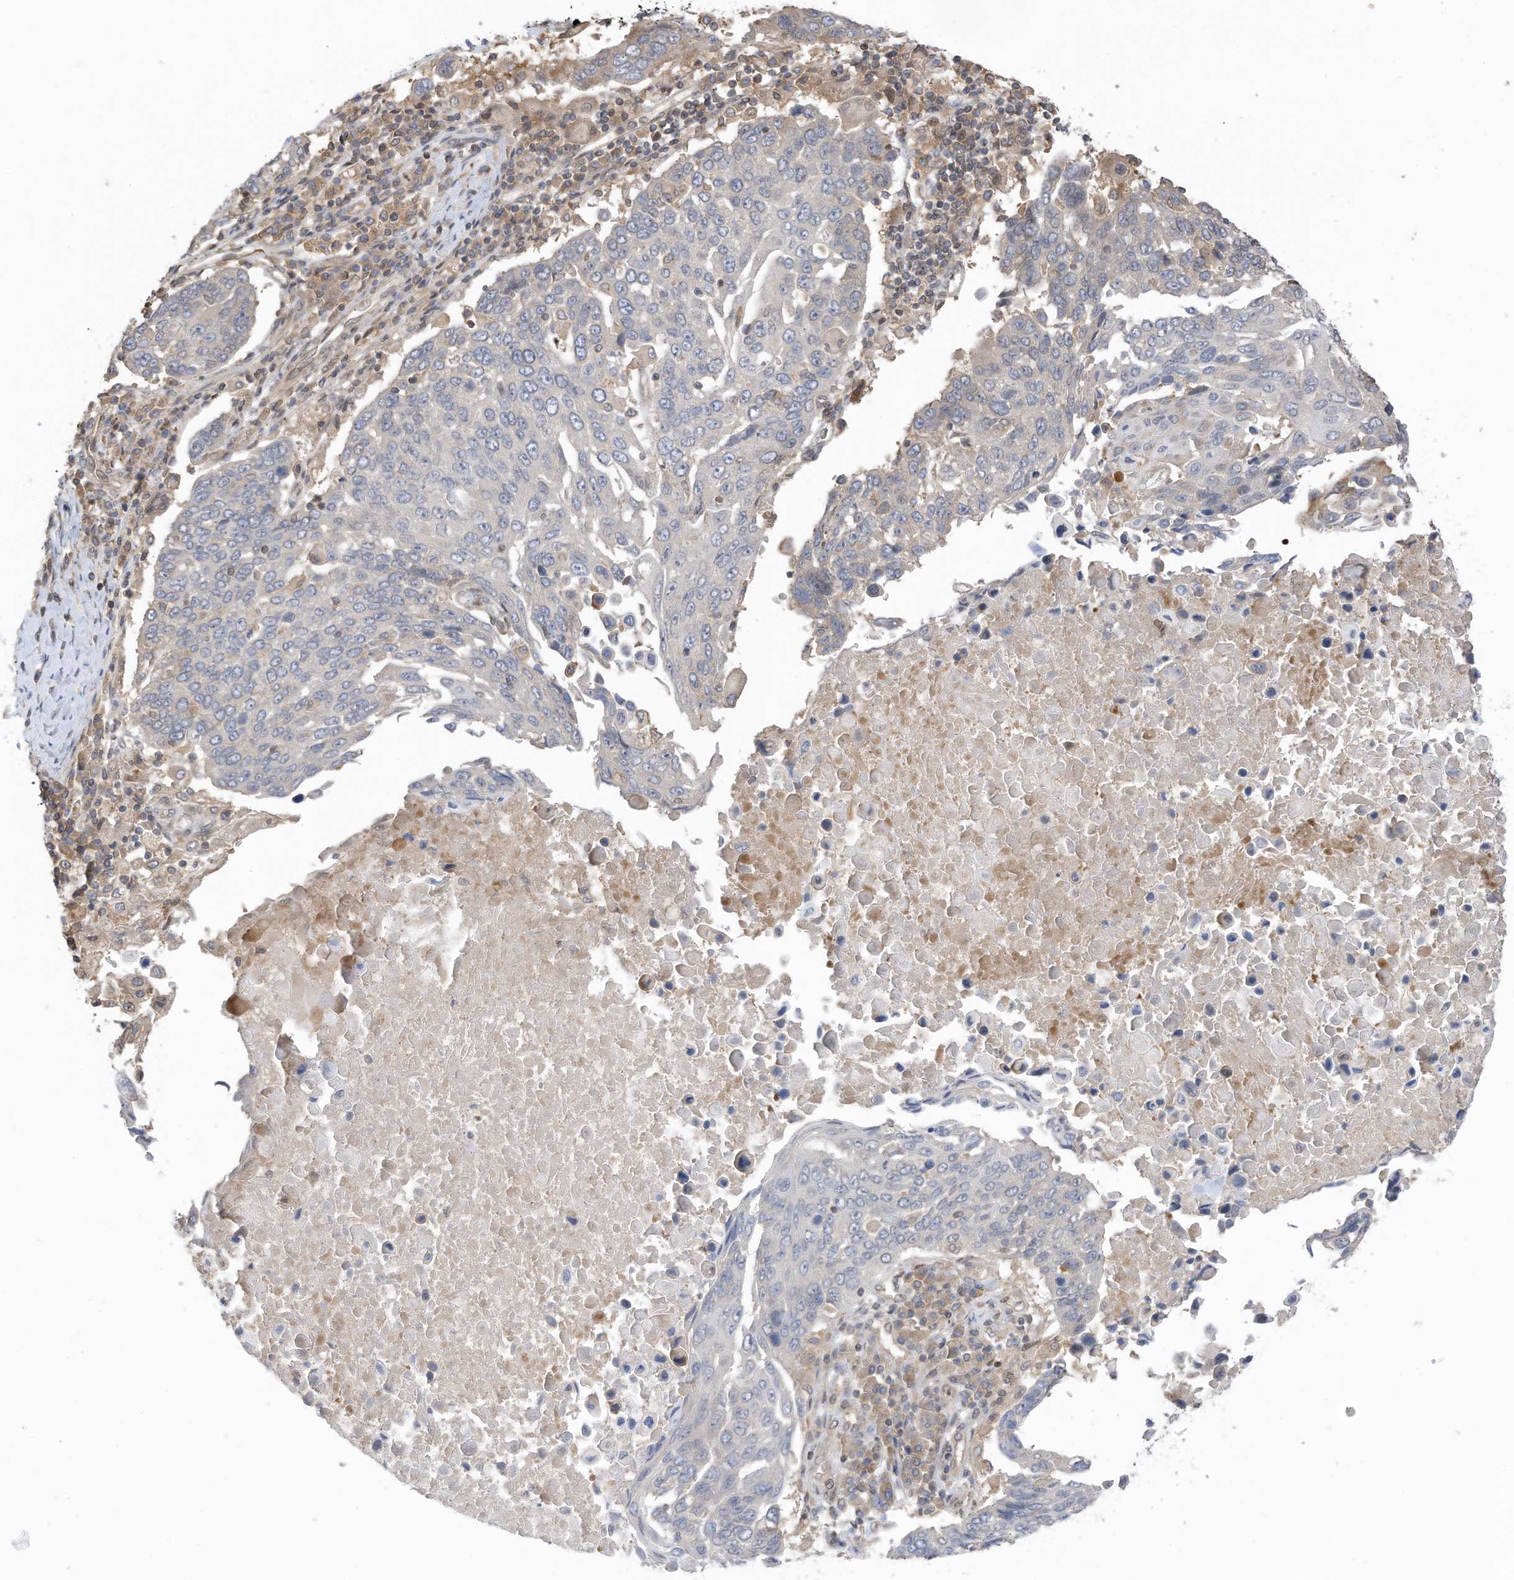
{"staining": {"intensity": "negative", "quantity": "none", "location": "none"}, "tissue": "lung cancer", "cell_type": "Tumor cells", "image_type": "cancer", "snomed": [{"axis": "morphology", "description": "Squamous cell carcinoma, NOS"}, {"axis": "topography", "description": "Lung"}], "caption": "Squamous cell carcinoma (lung) was stained to show a protein in brown. There is no significant expression in tumor cells.", "gene": "REC8", "patient": {"sex": "male", "age": 66}}